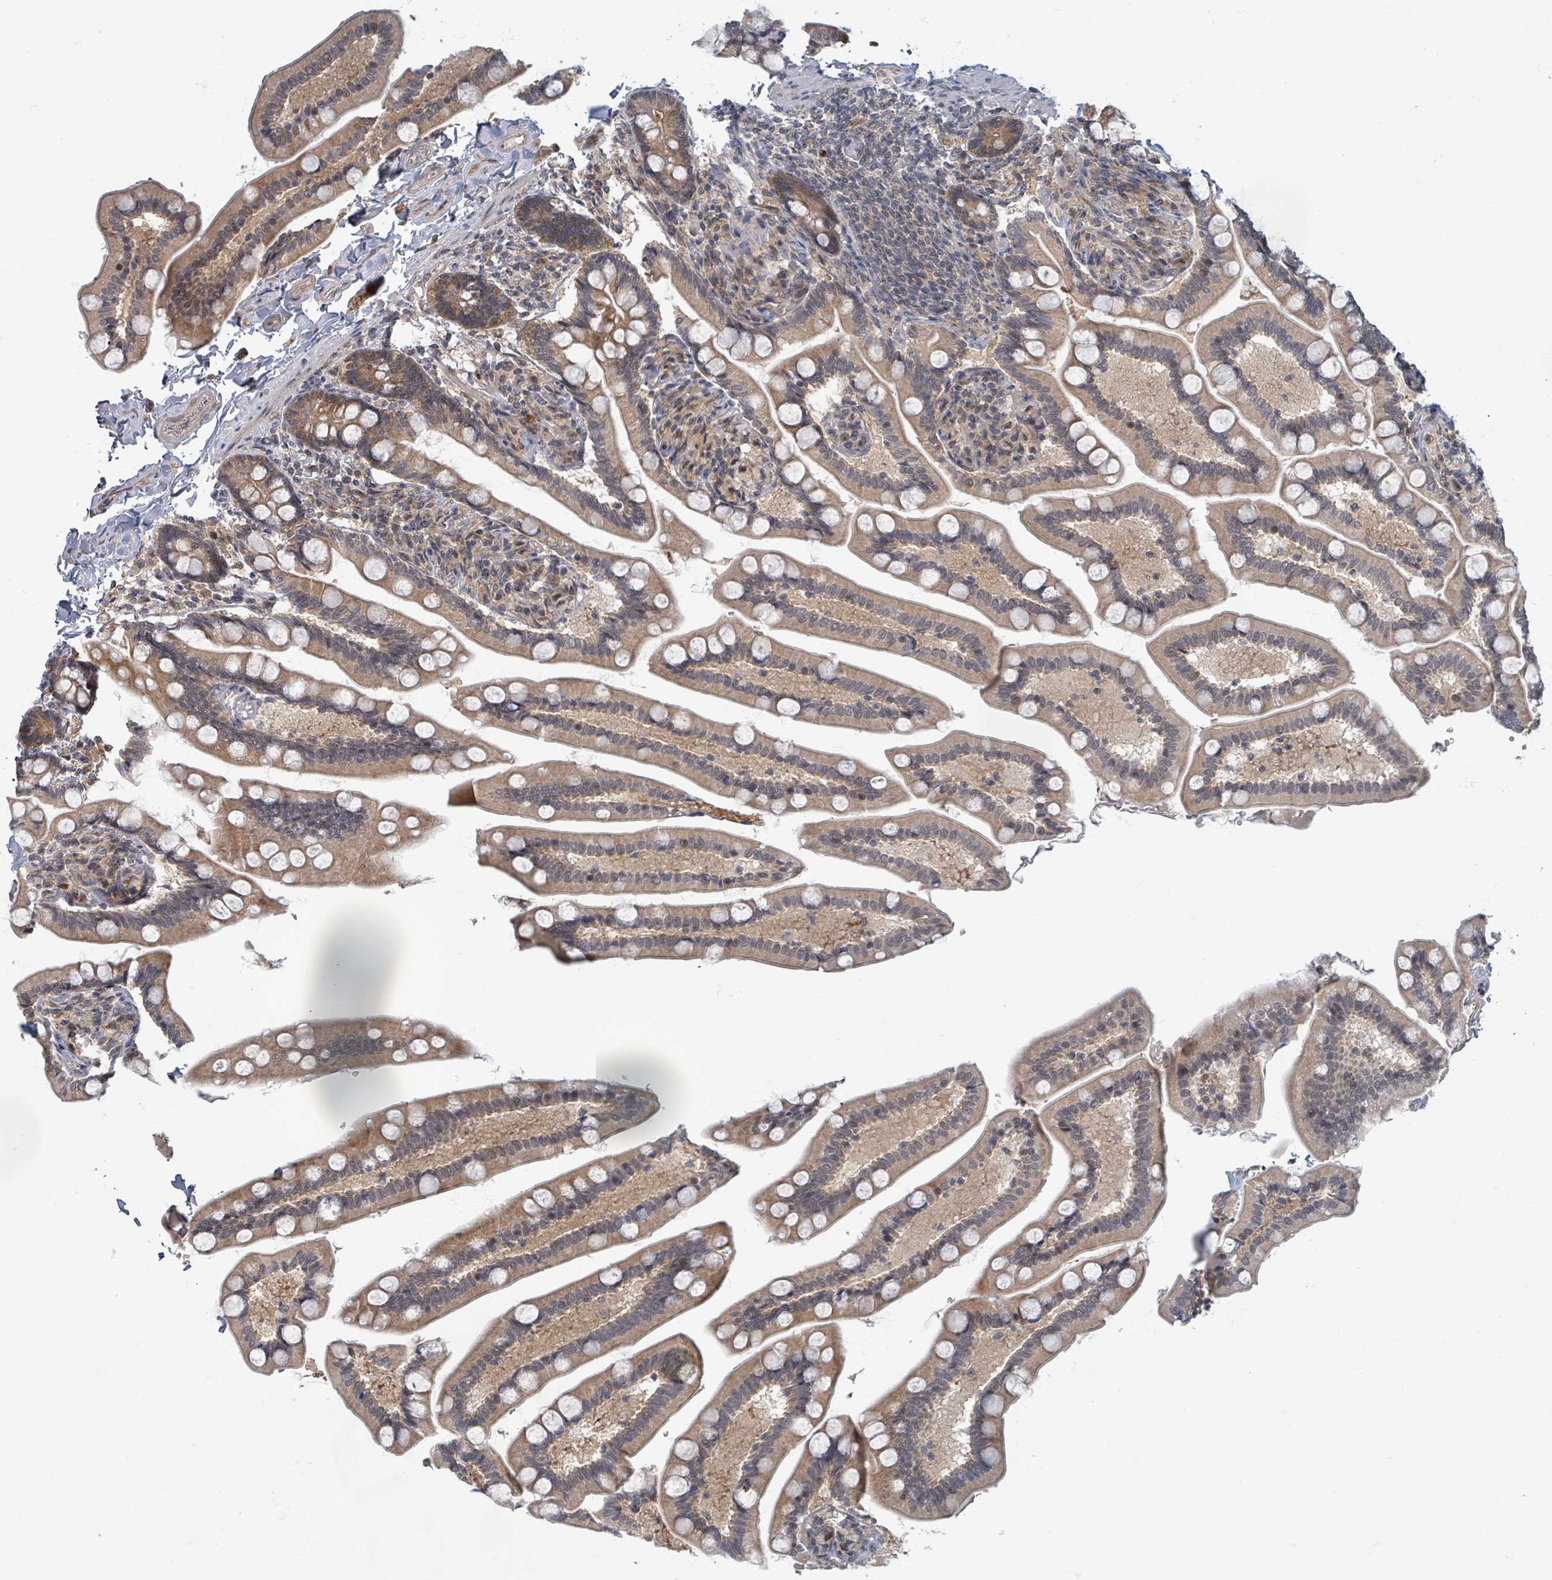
{"staining": {"intensity": "moderate", "quantity": ">75%", "location": "cytoplasmic/membranous"}, "tissue": "small intestine", "cell_type": "Glandular cells", "image_type": "normal", "snomed": [{"axis": "morphology", "description": "Normal tissue, NOS"}, {"axis": "topography", "description": "Small intestine"}], "caption": "This image exhibits immunohistochemistry staining of unremarkable small intestine, with medium moderate cytoplasmic/membranous expression in about >75% of glandular cells.", "gene": "INTS15", "patient": {"sex": "female", "age": 64}}